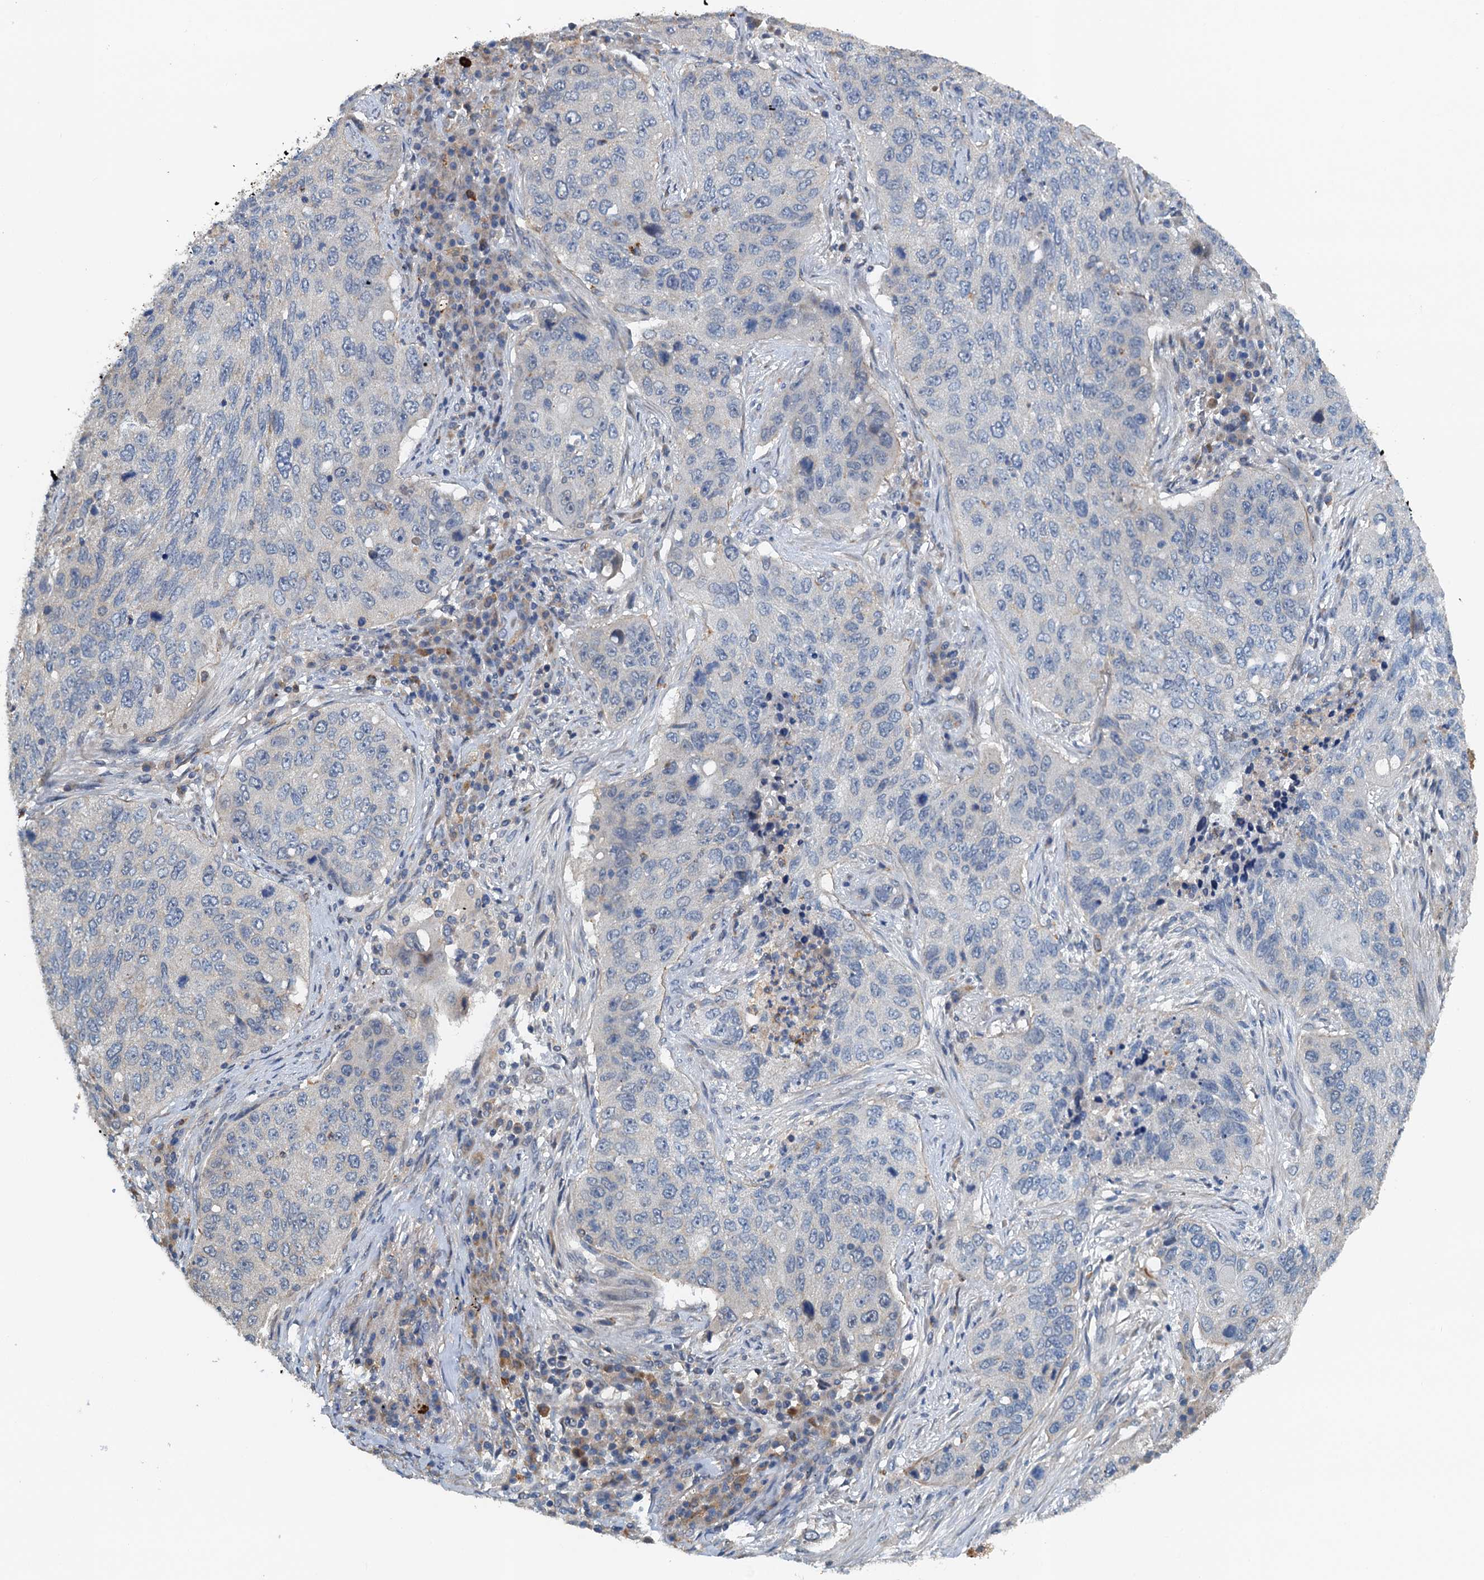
{"staining": {"intensity": "negative", "quantity": "none", "location": "none"}, "tissue": "lung cancer", "cell_type": "Tumor cells", "image_type": "cancer", "snomed": [{"axis": "morphology", "description": "Squamous cell carcinoma, NOS"}, {"axis": "topography", "description": "Lung"}], "caption": "Lung squamous cell carcinoma was stained to show a protein in brown. There is no significant expression in tumor cells.", "gene": "ZNF606", "patient": {"sex": "female", "age": 63}}